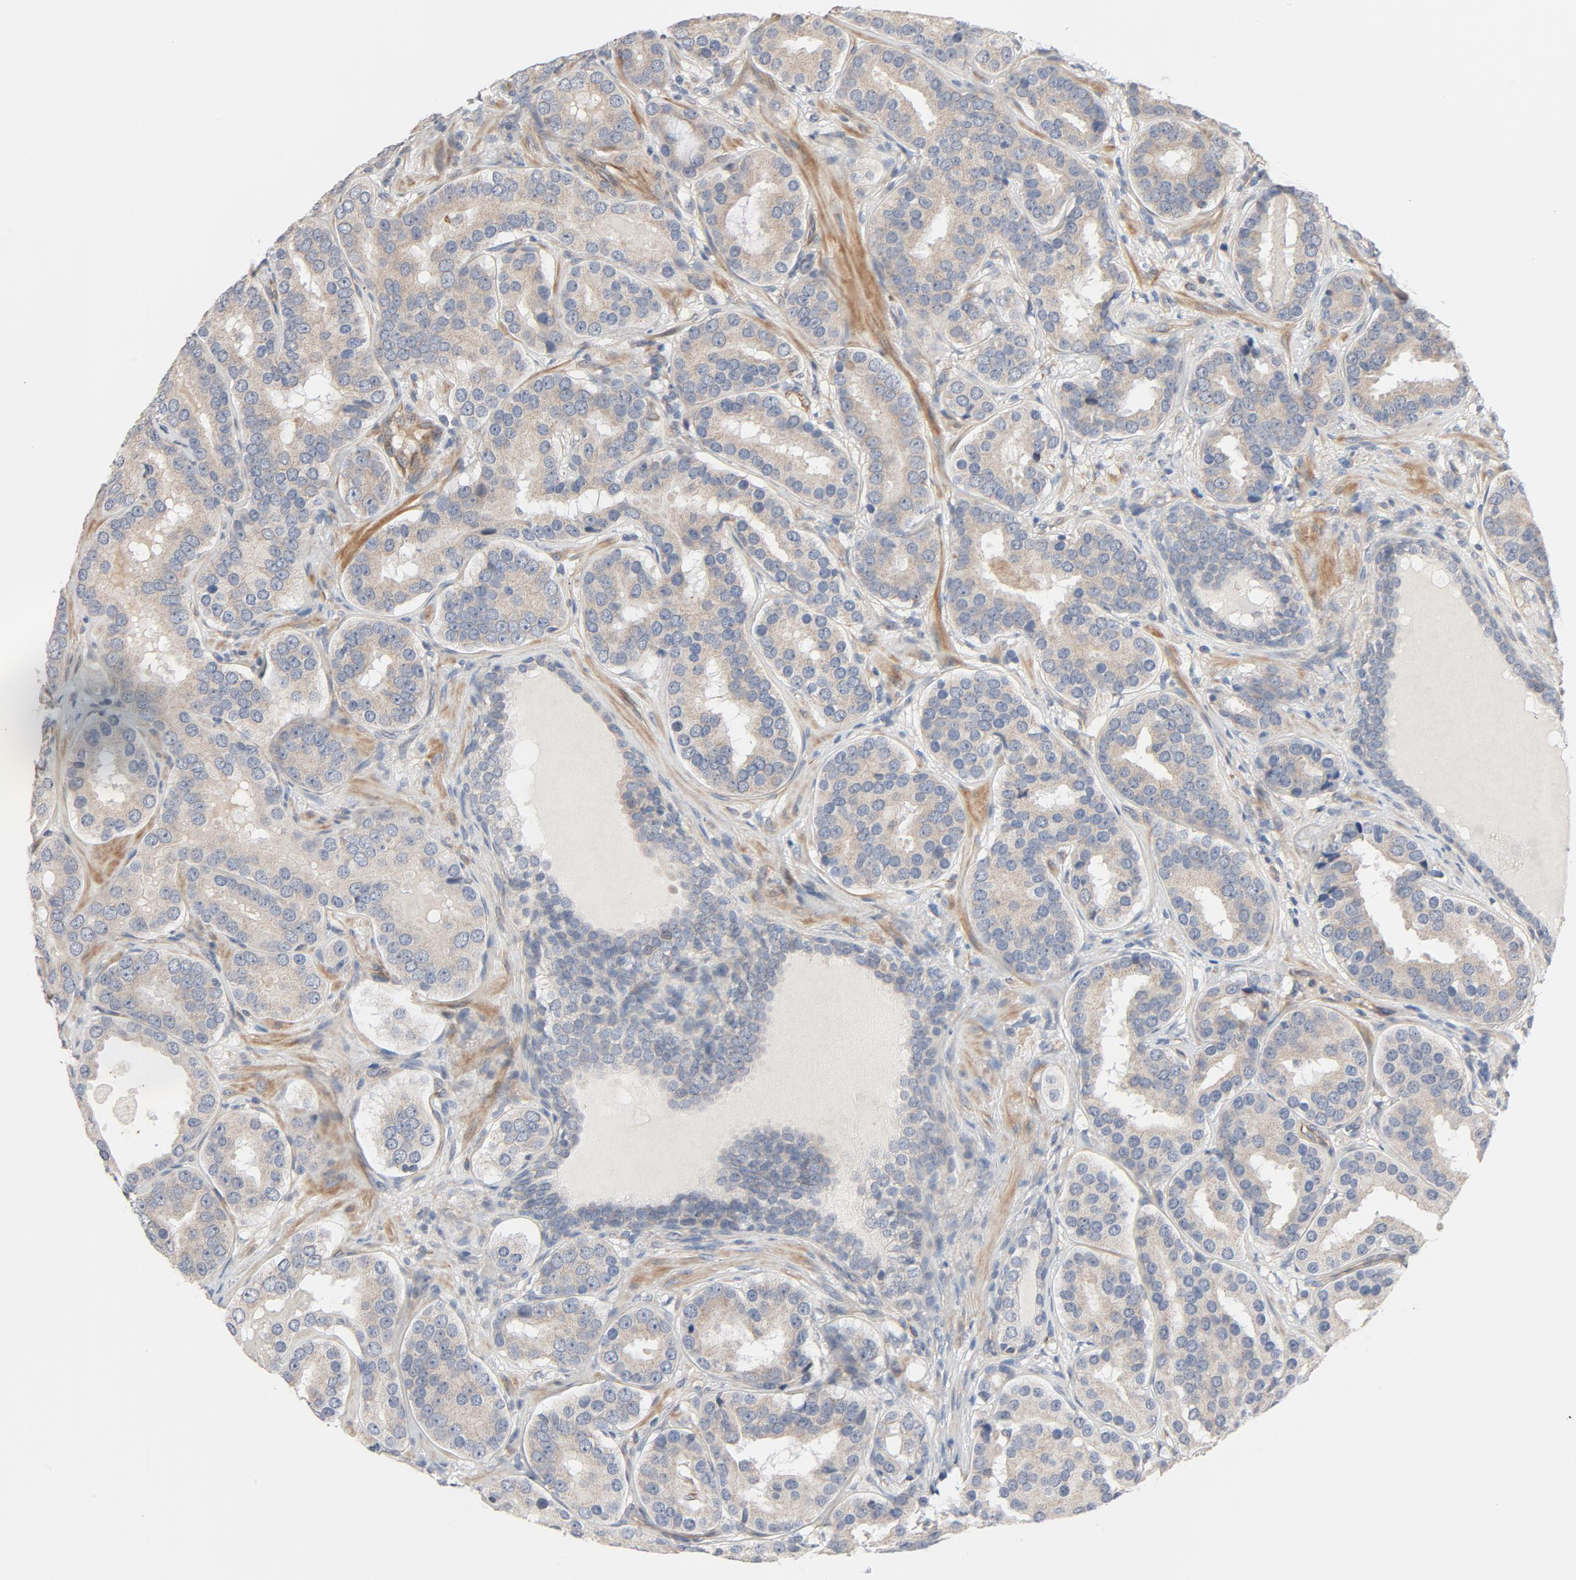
{"staining": {"intensity": "moderate", "quantity": "25%-75%", "location": "cytoplasmic/membranous"}, "tissue": "prostate cancer", "cell_type": "Tumor cells", "image_type": "cancer", "snomed": [{"axis": "morphology", "description": "Adenocarcinoma, Low grade"}, {"axis": "topography", "description": "Prostate"}], "caption": "Immunohistochemical staining of human low-grade adenocarcinoma (prostate) displays medium levels of moderate cytoplasmic/membranous staining in about 25%-75% of tumor cells. The staining is performed using DAB brown chromogen to label protein expression. The nuclei are counter-stained blue using hematoxylin.", "gene": "TRIOBP", "patient": {"sex": "male", "age": 59}}